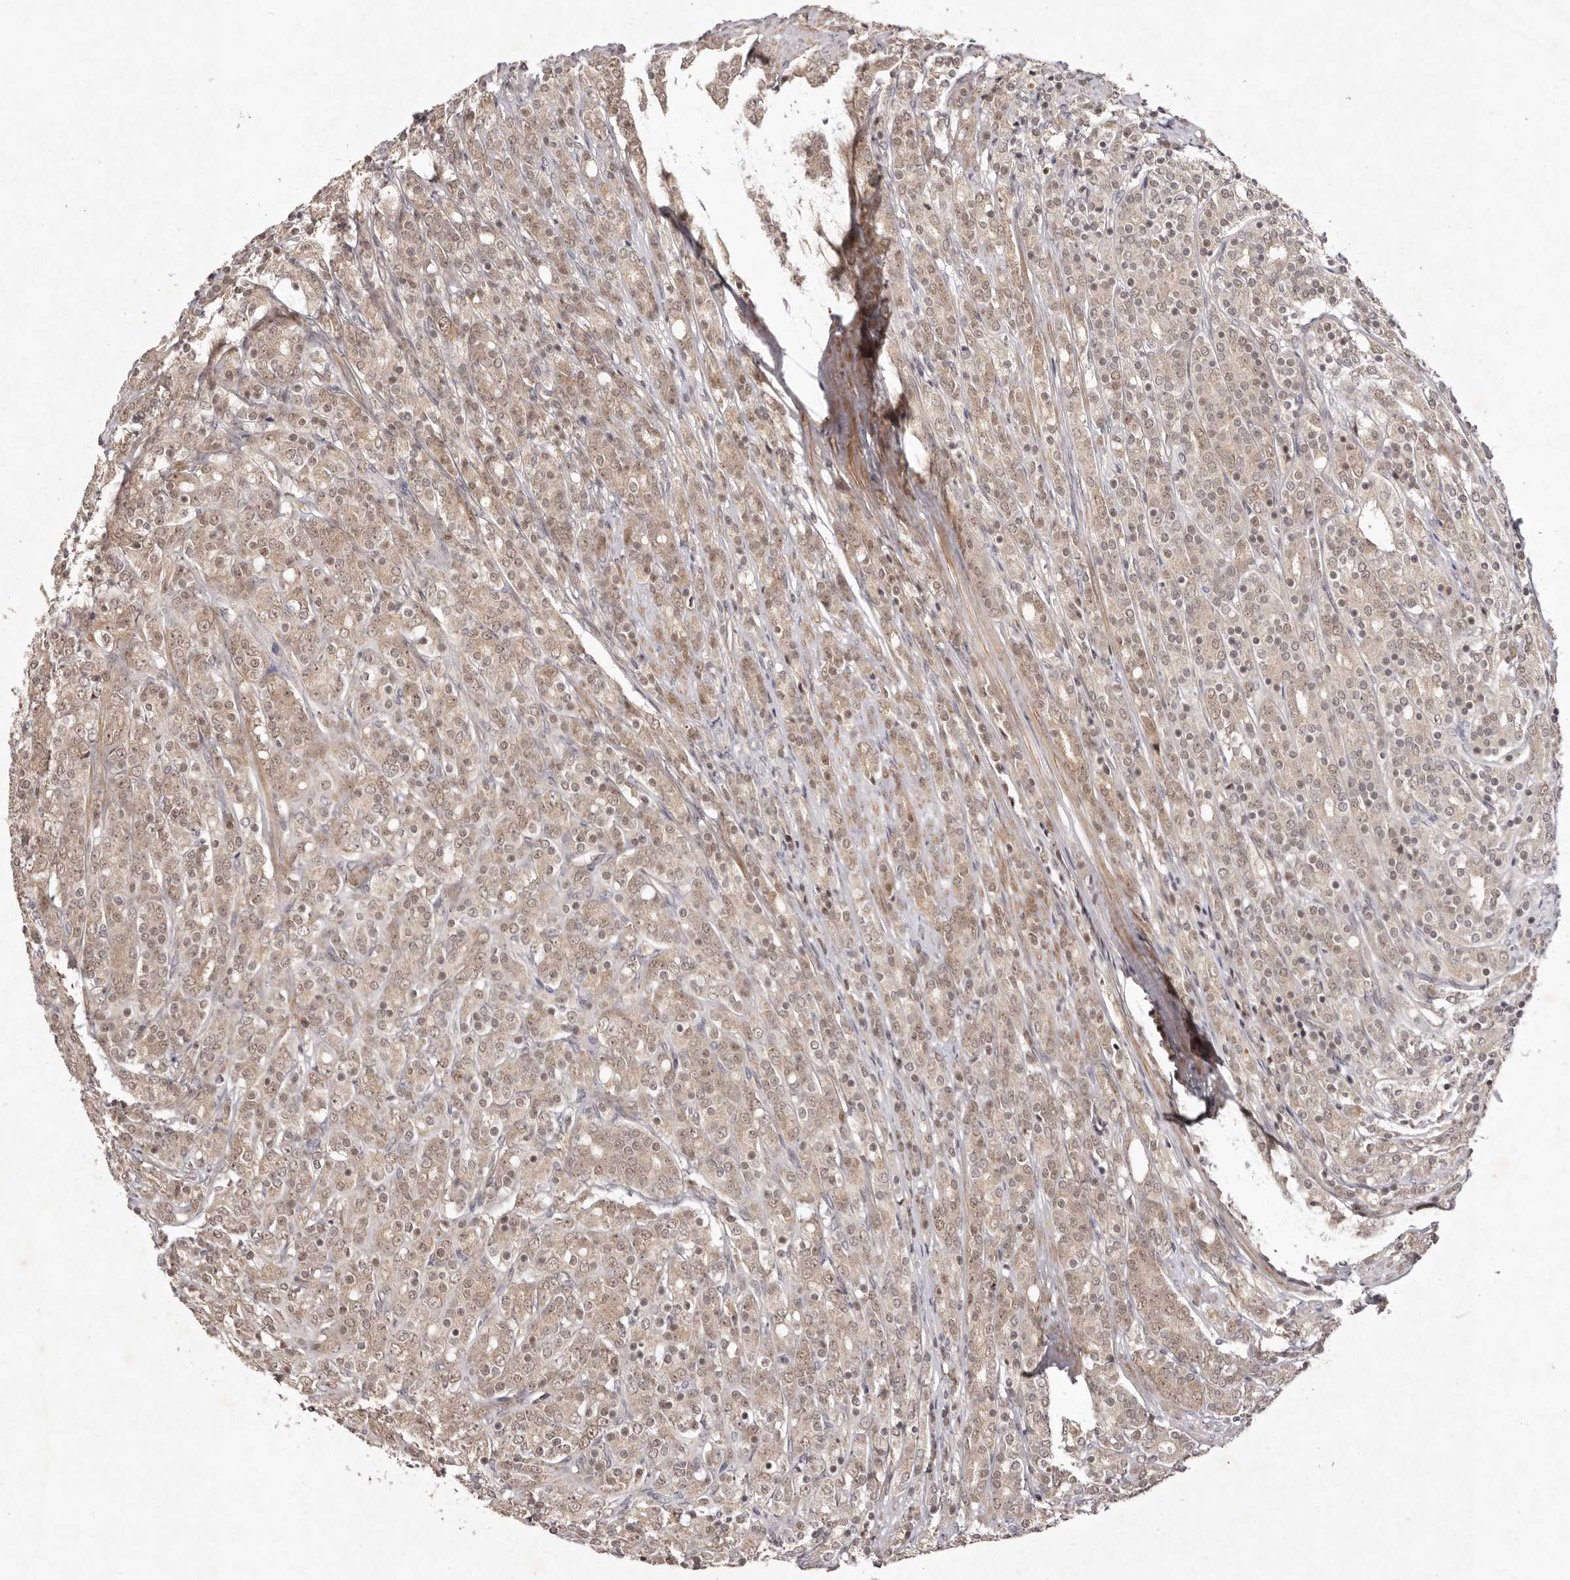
{"staining": {"intensity": "weak", "quantity": ">75%", "location": "cytoplasmic/membranous,nuclear"}, "tissue": "prostate cancer", "cell_type": "Tumor cells", "image_type": "cancer", "snomed": [{"axis": "morphology", "description": "Adenocarcinoma, High grade"}, {"axis": "topography", "description": "Prostate"}], "caption": "High-grade adenocarcinoma (prostate) tissue reveals weak cytoplasmic/membranous and nuclear staining in about >75% of tumor cells, visualized by immunohistochemistry. The staining is performed using DAB brown chromogen to label protein expression. The nuclei are counter-stained blue using hematoxylin.", "gene": "BUD31", "patient": {"sex": "male", "age": 62}}